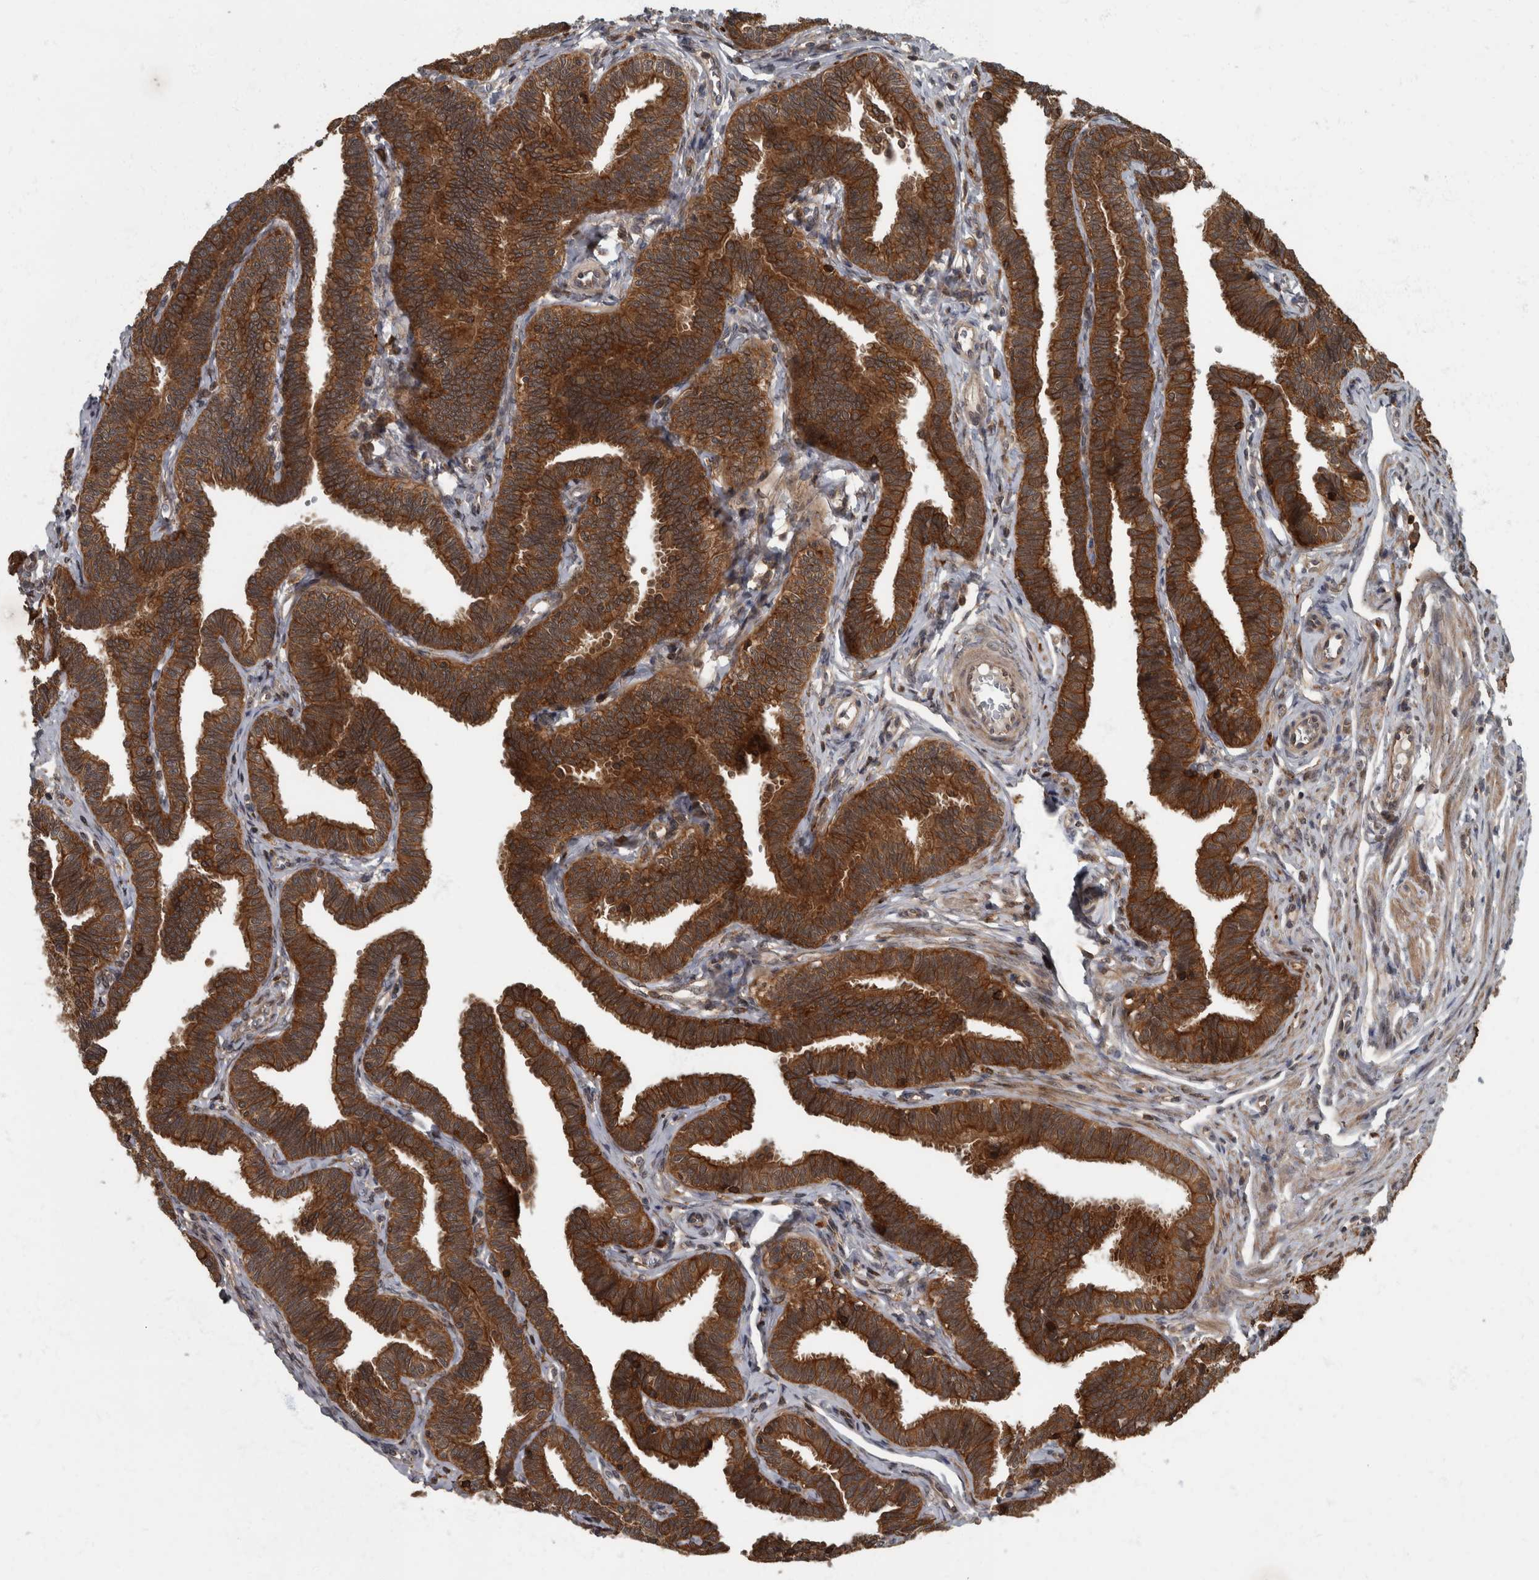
{"staining": {"intensity": "strong", "quantity": ">75%", "location": "cytoplasmic/membranous"}, "tissue": "fallopian tube", "cell_type": "Glandular cells", "image_type": "normal", "snomed": [{"axis": "morphology", "description": "Normal tissue, NOS"}, {"axis": "topography", "description": "Fallopian tube"}, {"axis": "topography", "description": "Ovary"}], "caption": "Immunohistochemical staining of unremarkable fallopian tube exhibits >75% levels of strong cytoplasmic/membranous protein expression in approximately >75% of glandular cells. (DAB (3,3'-diaminobenzidine) IHC with brightfield microscopy, high magnification).", "gene": "RABGGTB", "patient": {"sex": "female", "age": 23}}